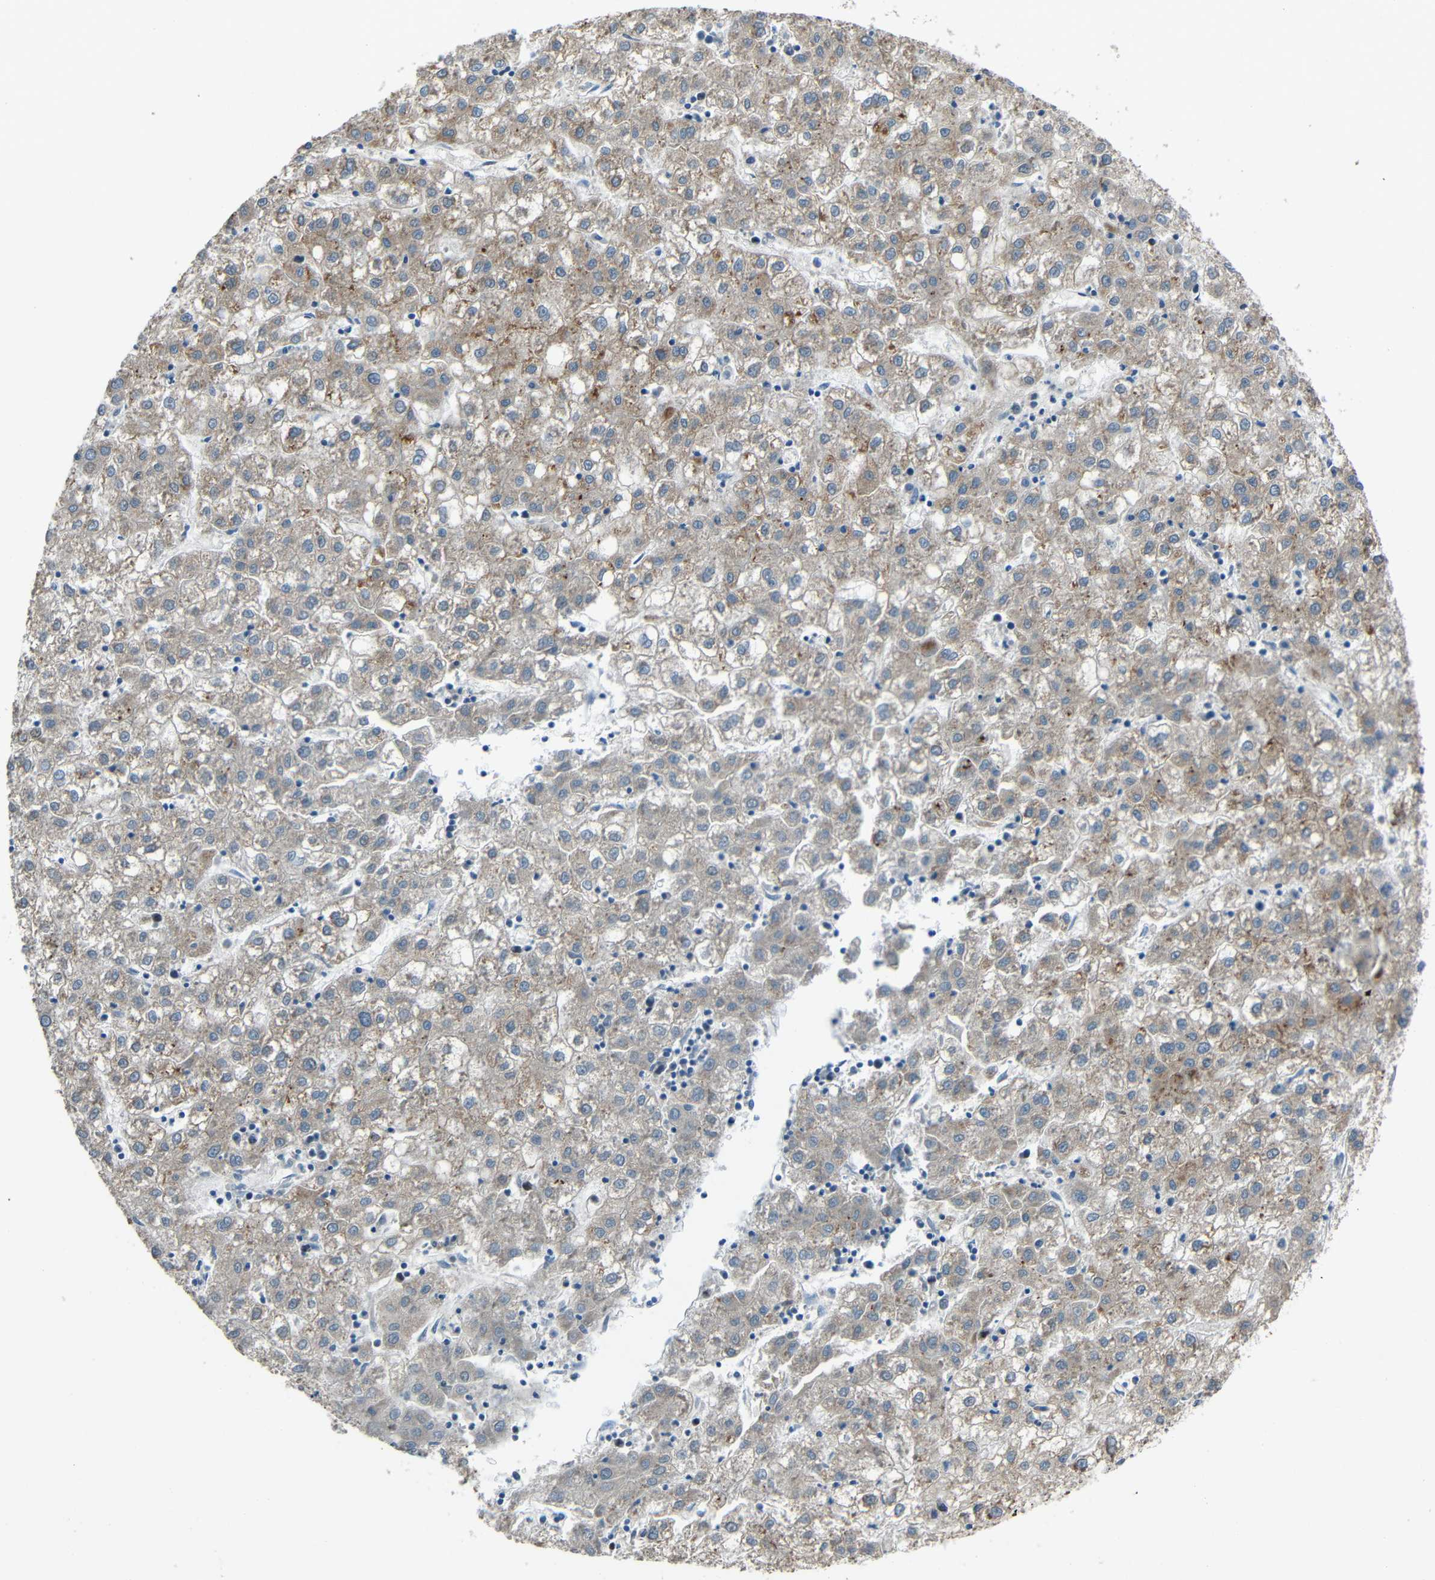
{"staining": {"intensity": "weak", "quantity": "25%-75%", "location": "cytoplasmic/membranous"}, "tissue": "liver cancer", "cell_type": "Tumor cells", "image_type": "cancer", "snomed": [{"axis": "morphology", "description": "Carcinoma, Hepatocellular, NOS"}, {"axis": "topography", "description": "Liver"}], "caption": "A high-resolution photomicrograph shows immunohistochemistry staining of liver cancer, which shows weak cytoplasmic/membranous expression in about 25%-75% of tumor cells.", "gene": "STBD1", "patient": {"sex": "male", "age": 72}}